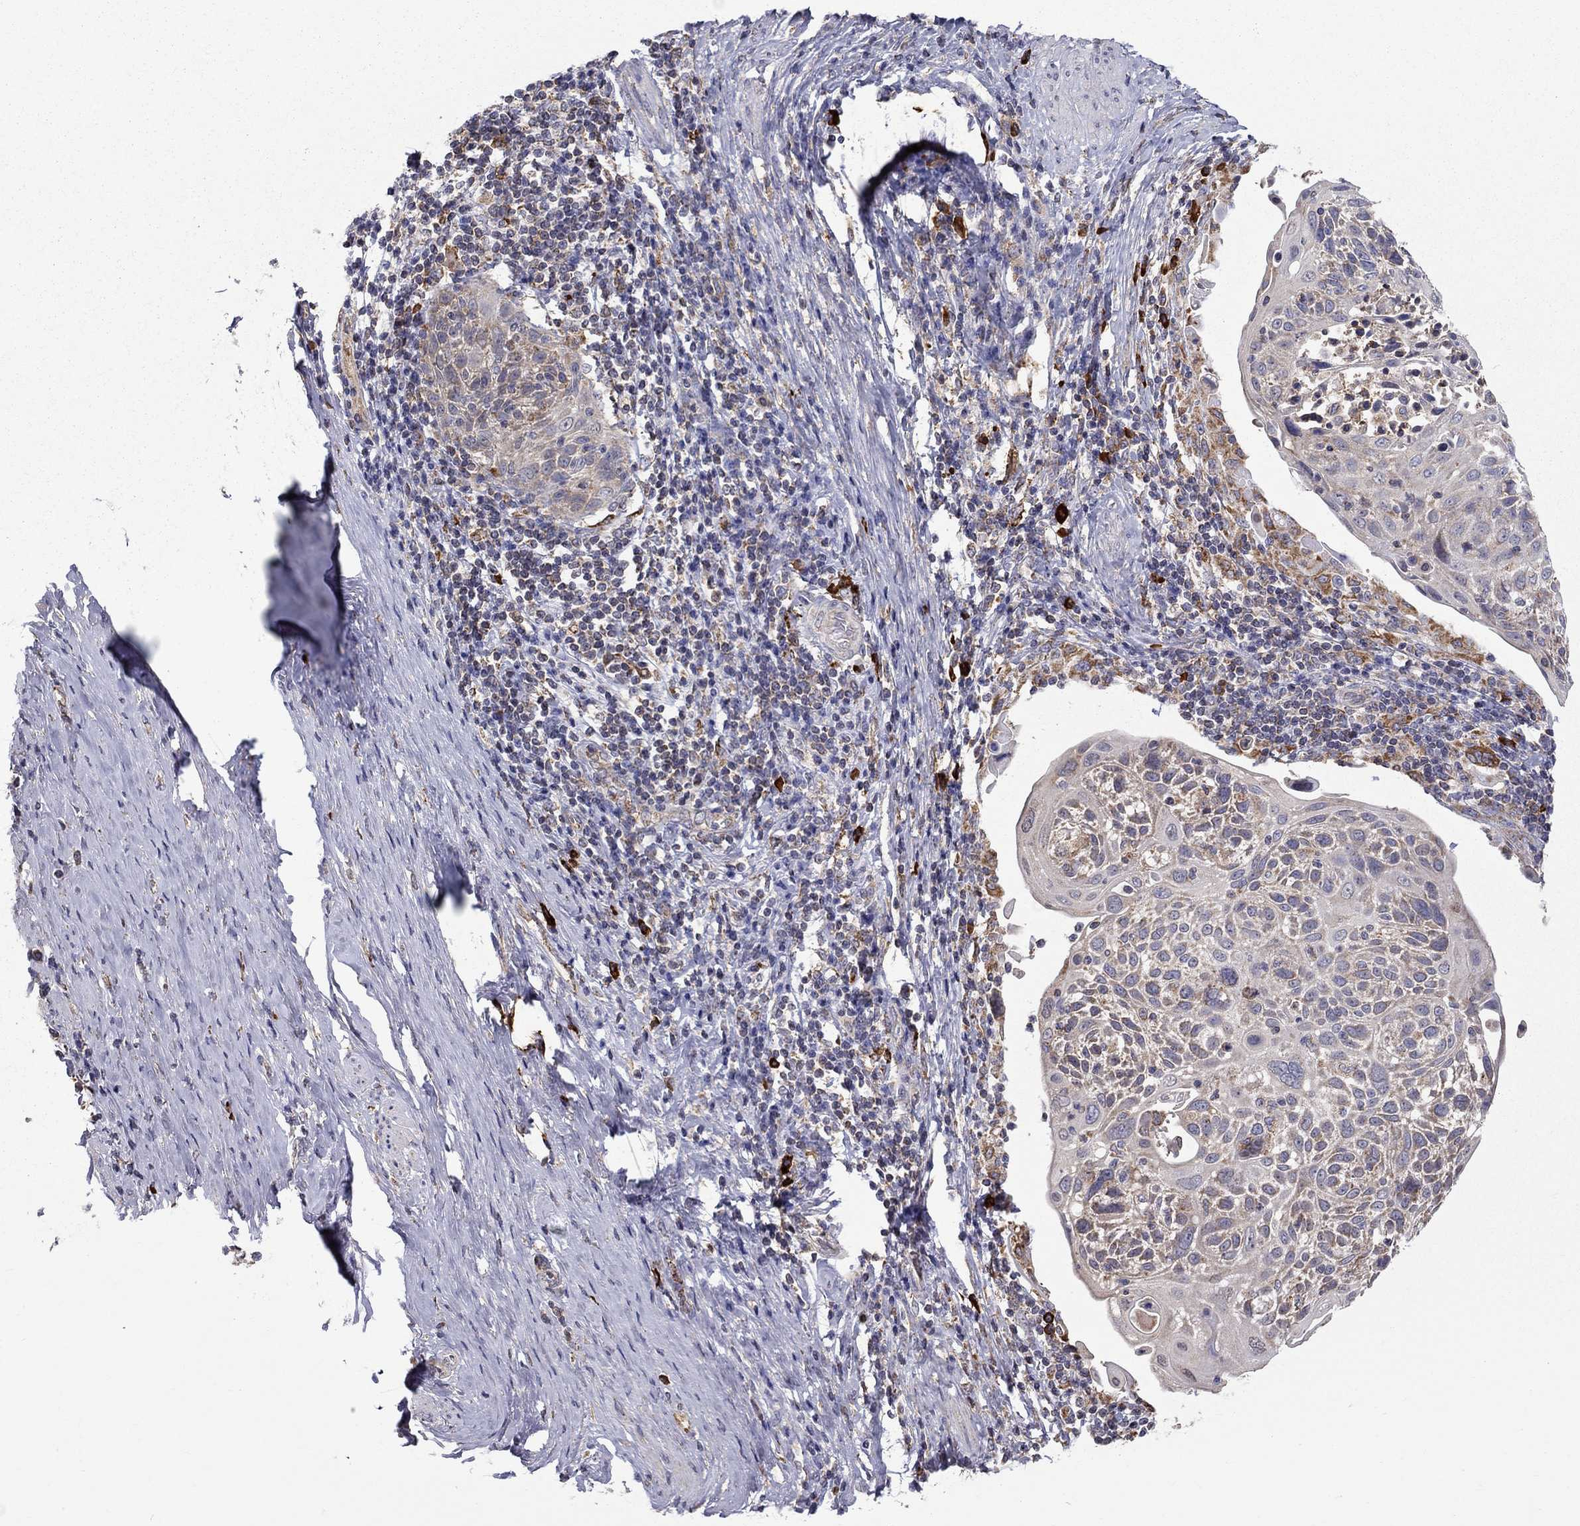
{"staining": {"intensity": "negative", "quantity": "none", "location": "none"}, "tissue": "cervical cancer", "cell_type": "Tumor cells", "image_type": "cancer", "snomed": [{"axis": "morphology", "description": "Squamous cell carcinoma, NOS"}, {"axis": "topography", "description": "Cervix"}], "caption": "Immunohistochemical staining of human cervical cancer exhibits no significant positivity in tumor cells.", "gene": "PRDX4", "patient": {"sex": "female", "age": 61}}